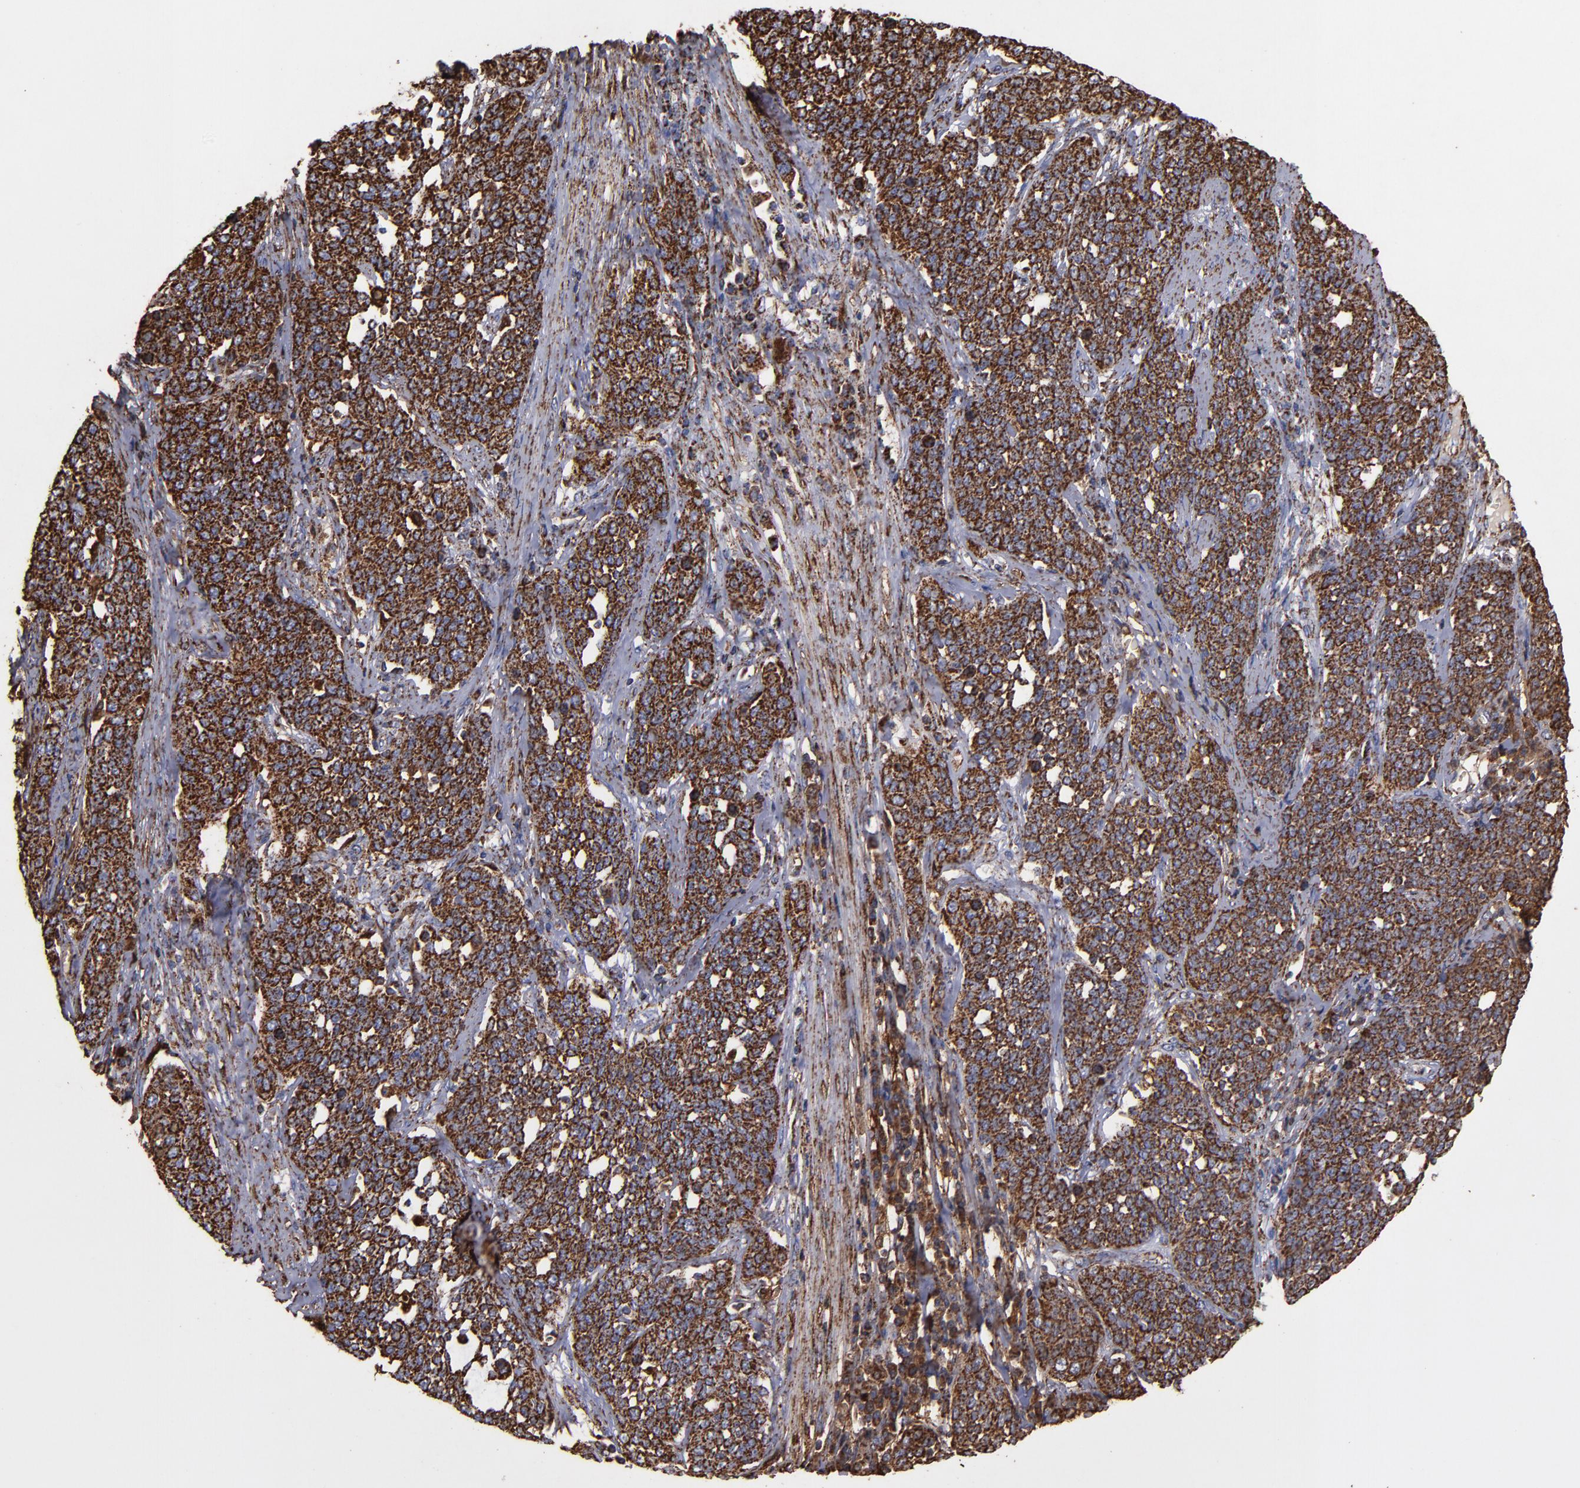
{"staining": {"intensity": "strong", "quantity": ">75%", "location": "cytoplasmic/membranous"}, "tissue": "cervical cancer", "cell_type": "Tumor cells", "image_type": "cancer", "snomed": [{"axis": "morphology", "description": "Squamous cell carcinoma, NOS"}, {"axis": "topography", "description": "Cervix"}], "caption": "Cervical squamous cell carcinoma stained with DAB immunohistochemistry displays high levels of strong cytoplasmic/membranous positivity in approximately >75% of tumor cells.", "gene": "SOD2", "patient": {"sex": "female", "age": 34}}